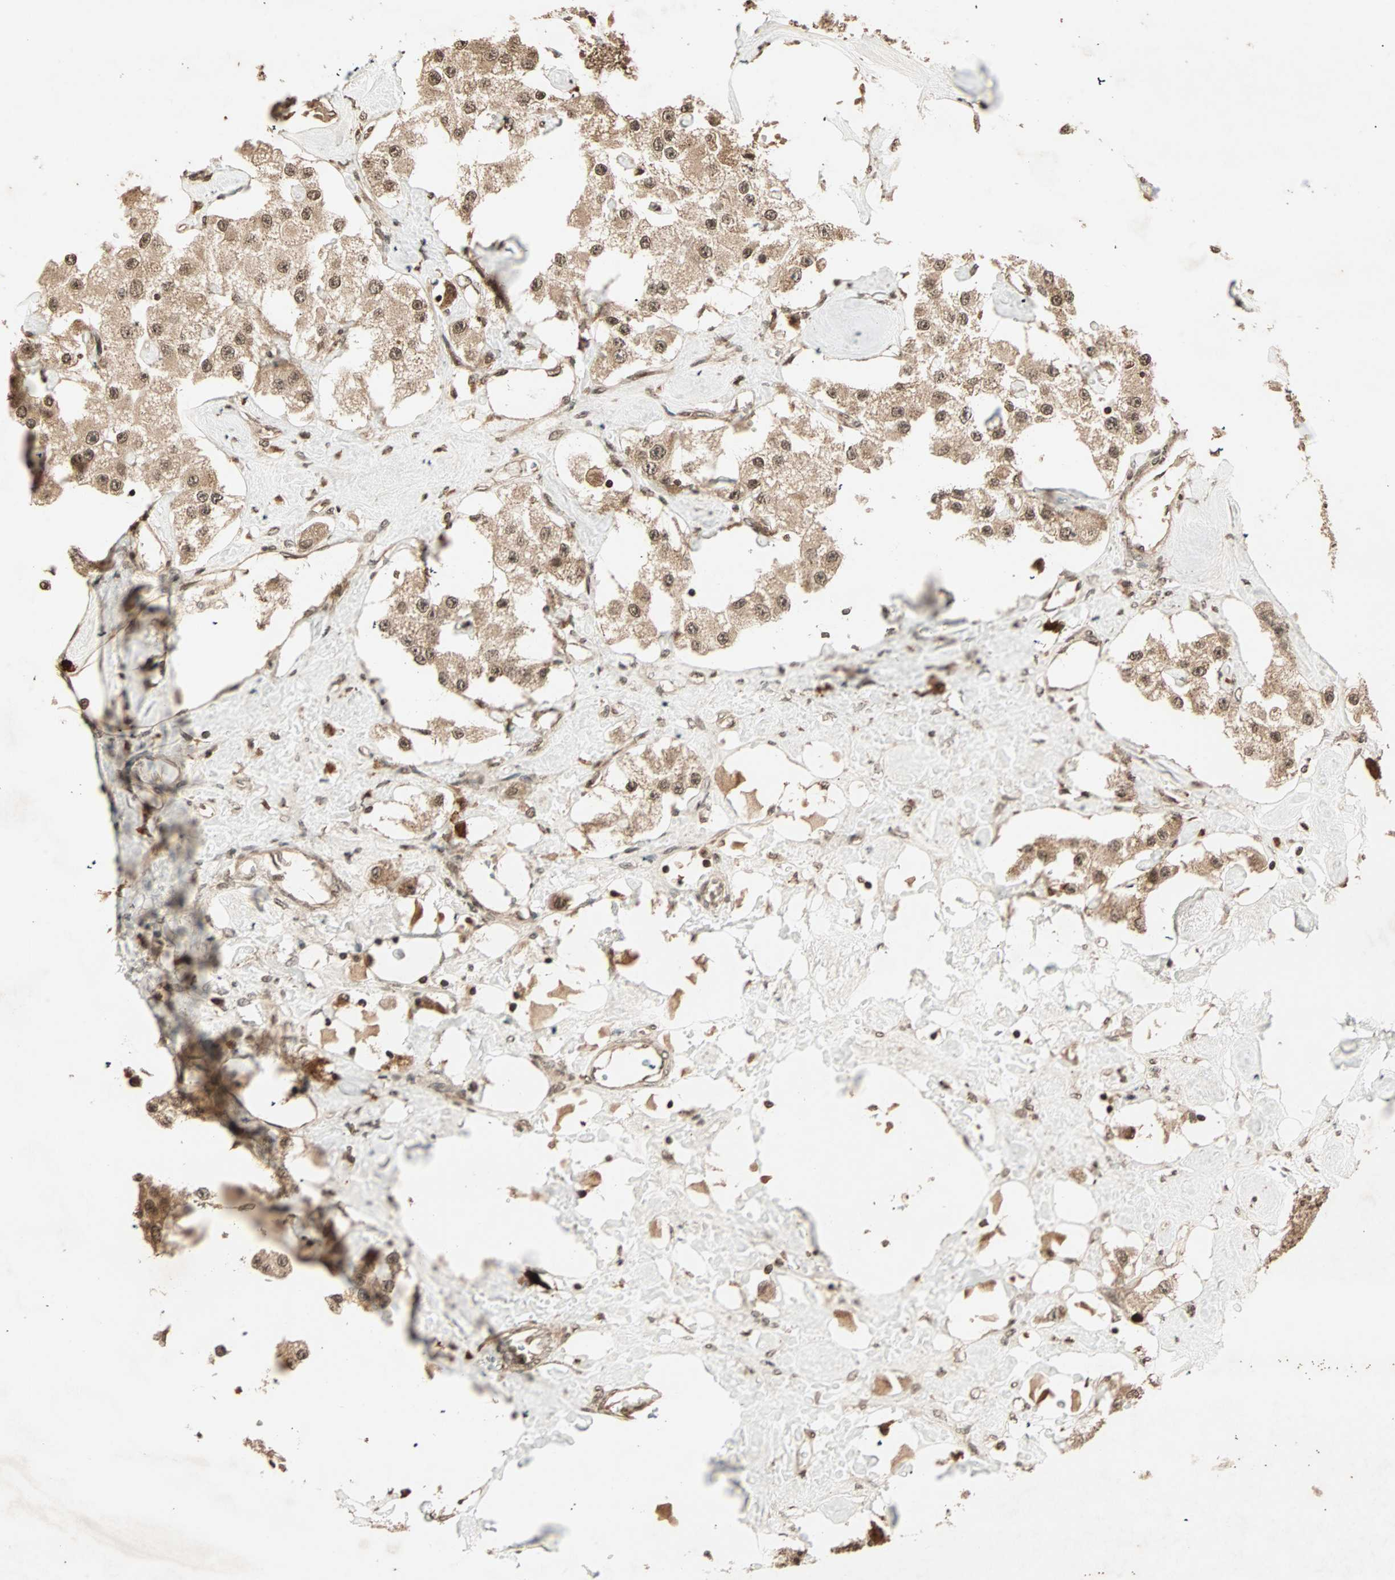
{"staining": {"intensity": "moderate", "quantity": ">75%", "location": "cytoplasmic/membranous,nuclear"}, "tissue": "carcinoid", "cell_type": "Tumor cells", "image_type": "cancer", "snomed": [{"axis": "morphology", "description": "Carcinoid, malignant, NOS"}, {"axis": "topography", "description": "Pancreas"}], "caption": "Human carcinoid stained with a protein marker demonstrates moderate staining in tumor cells.", "gene": "RFFL", "patient": {"sex": "male", "age": 41}}